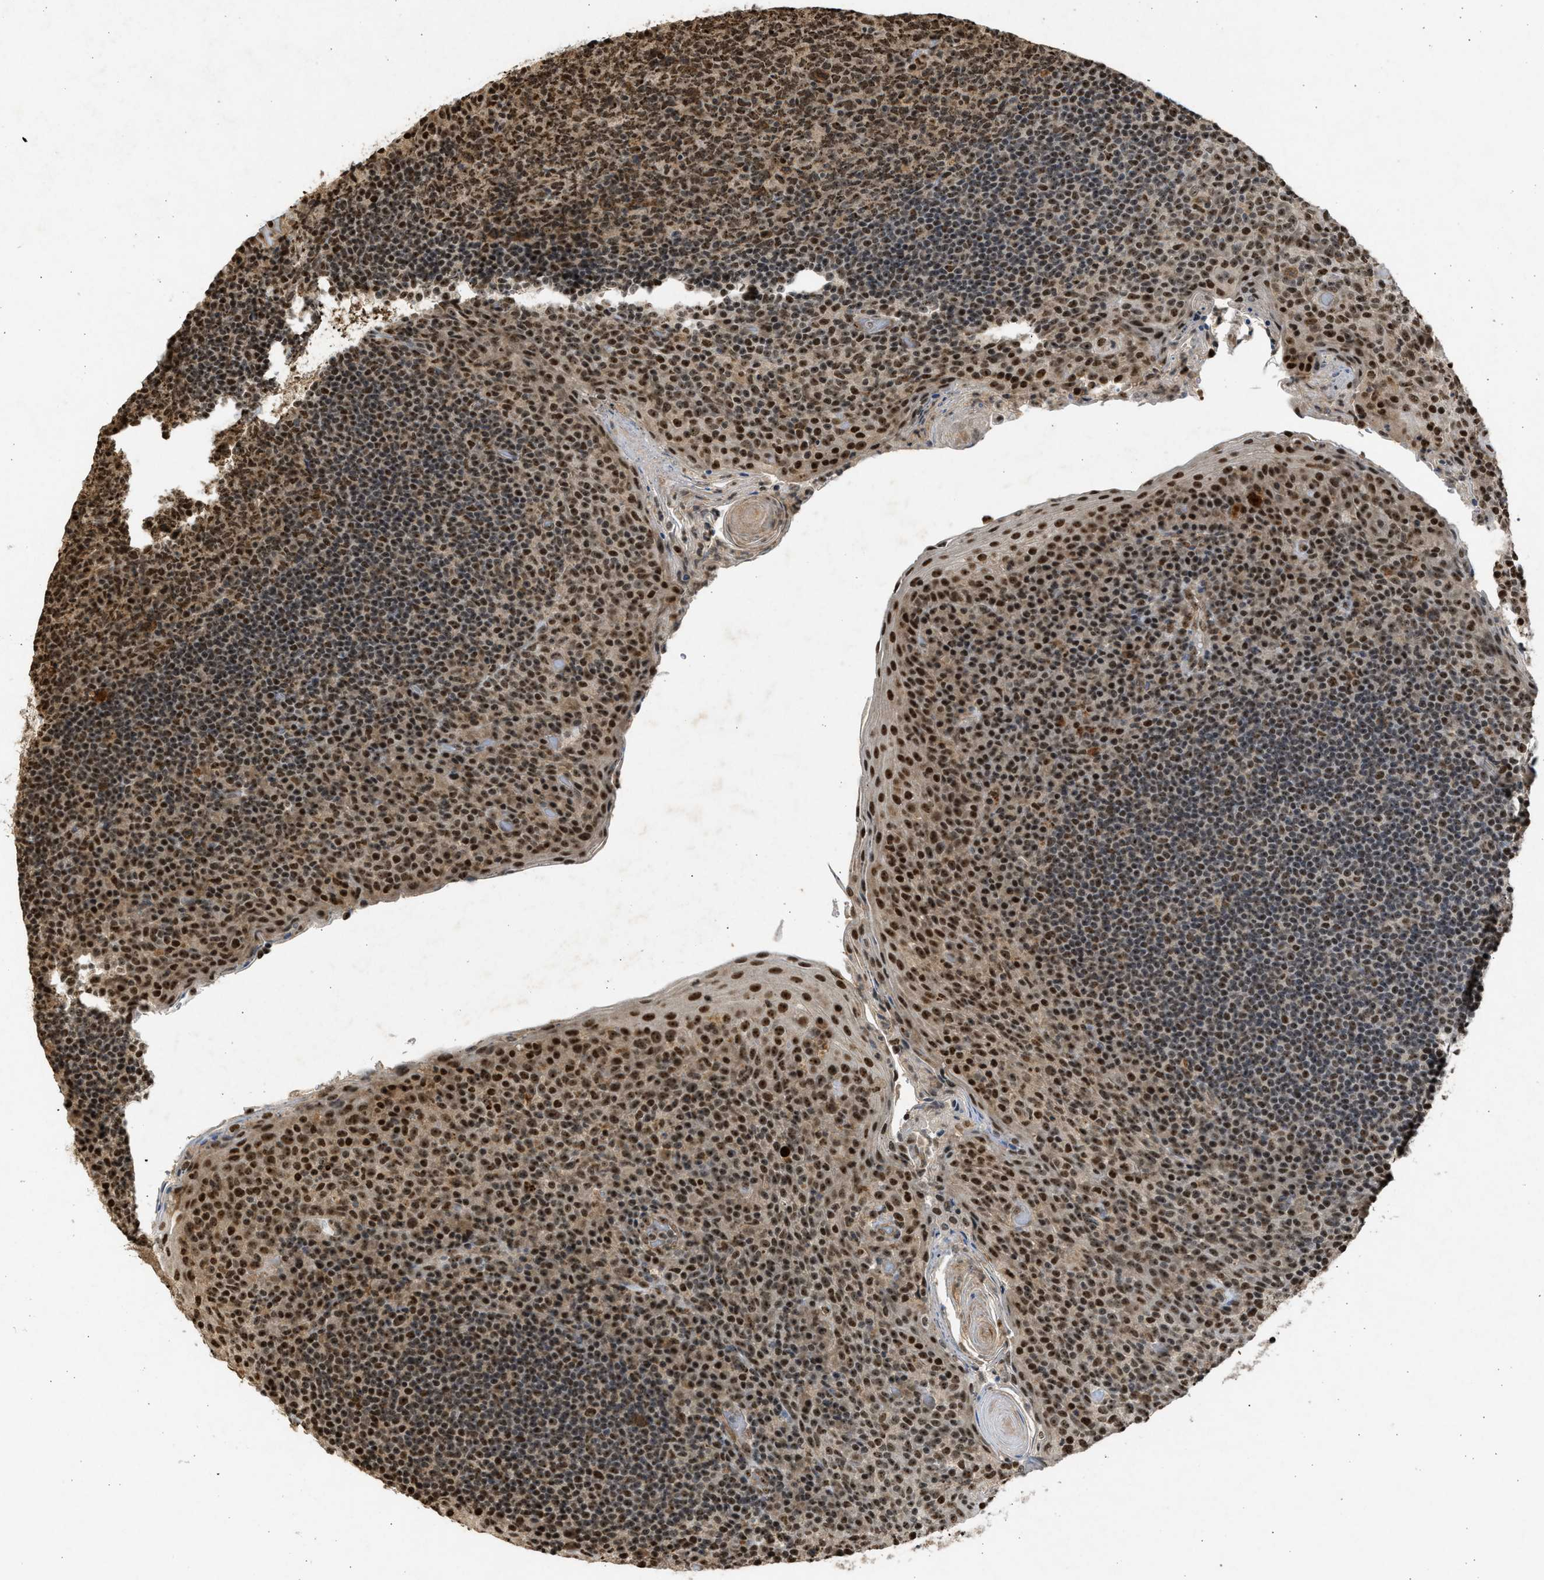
{"staining": {"intensity": "moderate", "quantity": ">75%", "location": "nuclear"}, "tissue": "tonsil", "cell_type": "Germinal center cells", "image_type": "normal", "snomed": [{"axis": "morphology", "description": "Normal tissue, NOS"}, {"axis": "topography", "description": "Tonsil"}], "caption": "Immunohistochemical staining of normal tonsil demonstrates medium levels of moderate nuclear expression in about >75% of germinal center cells.", "gene": "TFDP2", "patient": {"sex": "male", "age": 17}}